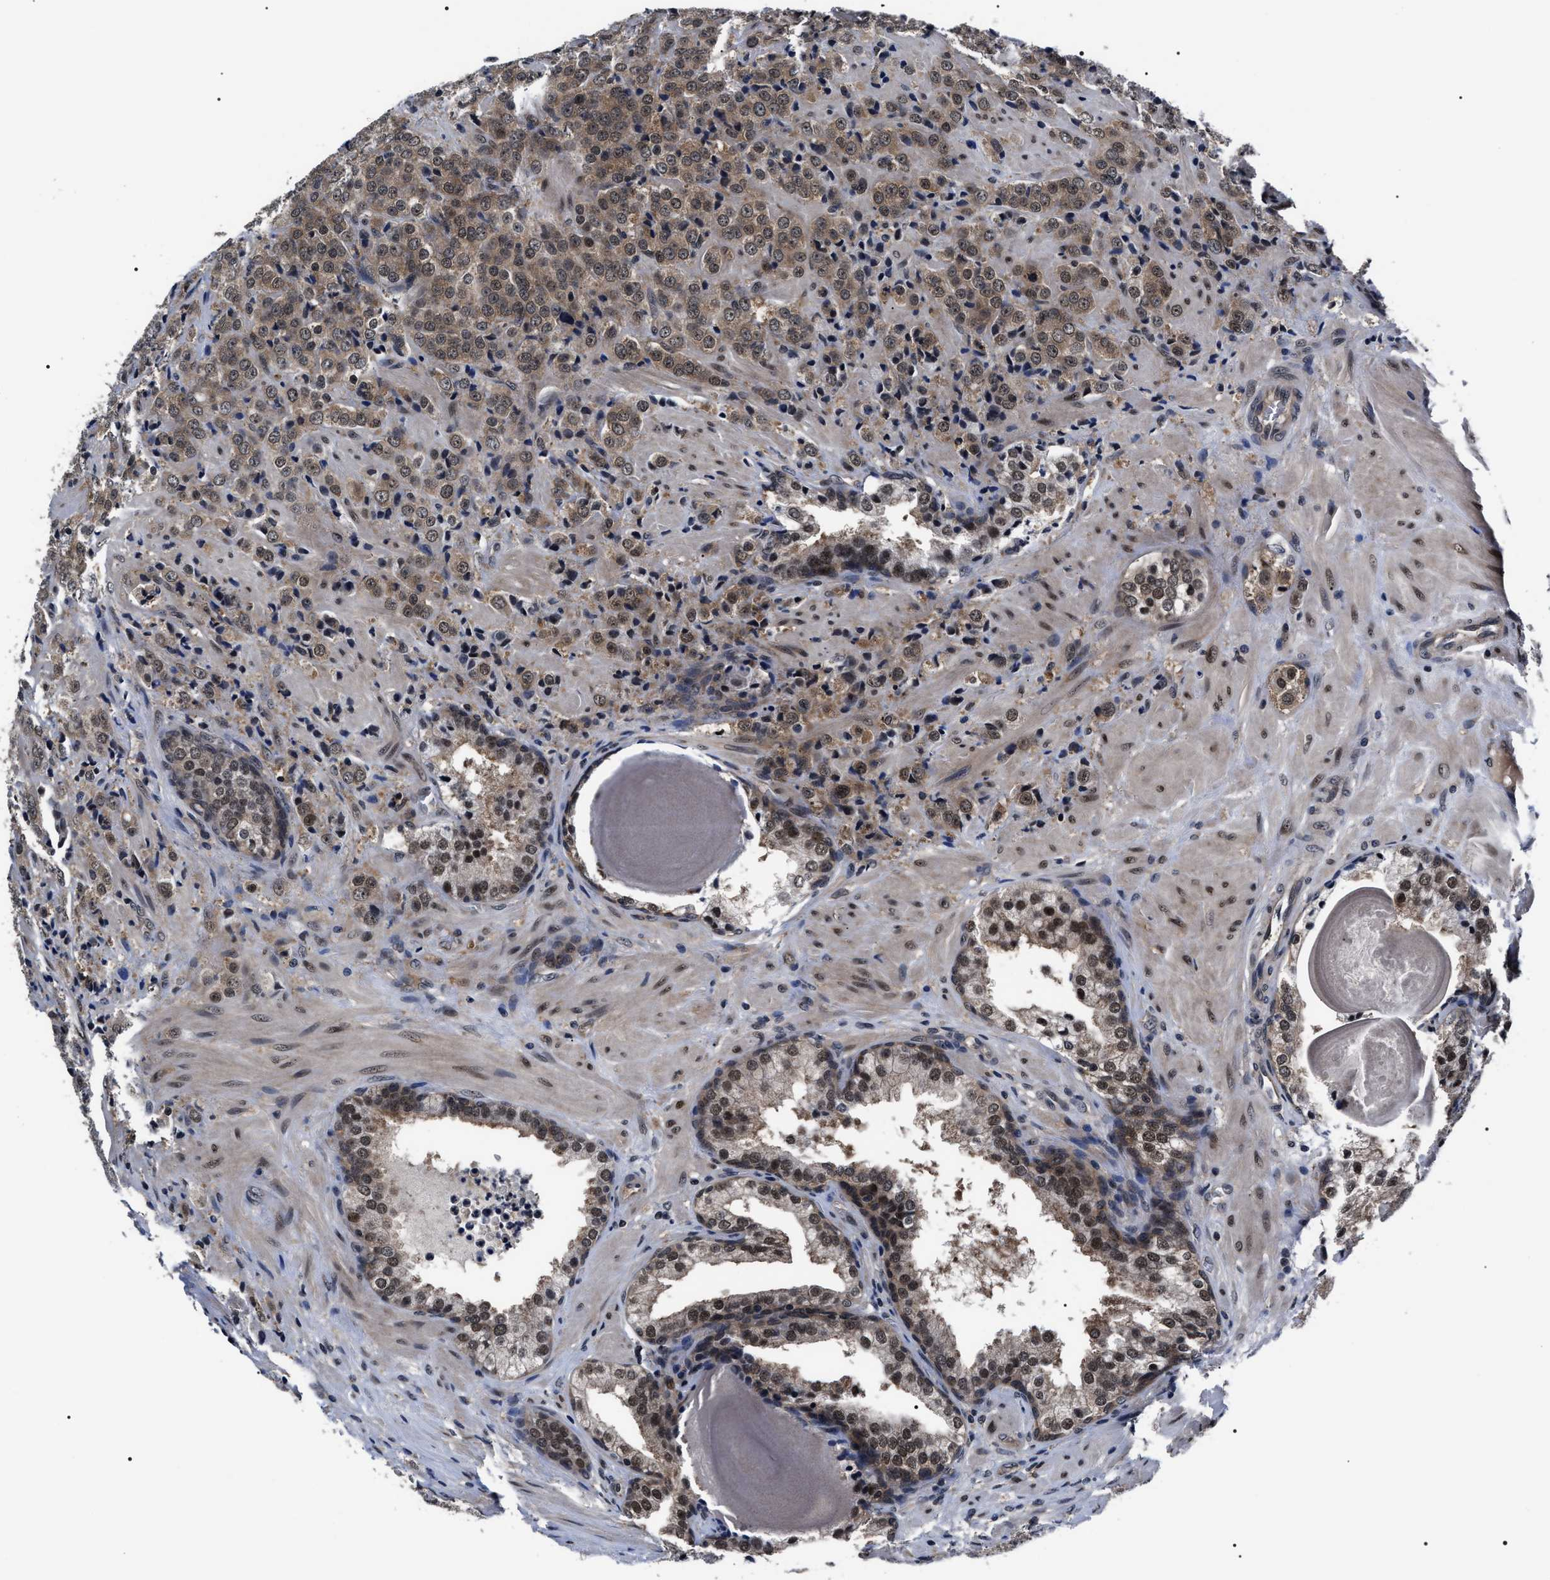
{"staining": {"intensity": "moderate", "quantity": ">75%", "location": "cytoplasmic/membranous,nuclear"}, "tissue": "prostate cancer", "cell_type": "Tumor cells", "image_type": "cancer", "snomed": [{"axis": "morphology", "description": "Adenocarcinoma, Medium grade"}, {"axis": "topography", "description": "Prostate"}], "caption": "Immunohistochemical staining of prostate adenocarcinoma (medium-grade) shows medium levels of moderate cytoplasmic/membranous and nuclear protein staining in about >75% of tumor cells. (IHC, brightfield microscopy, high magnification).", "gene": "CSNK2A1", "patient": {"sex": "male", "age": 70}}